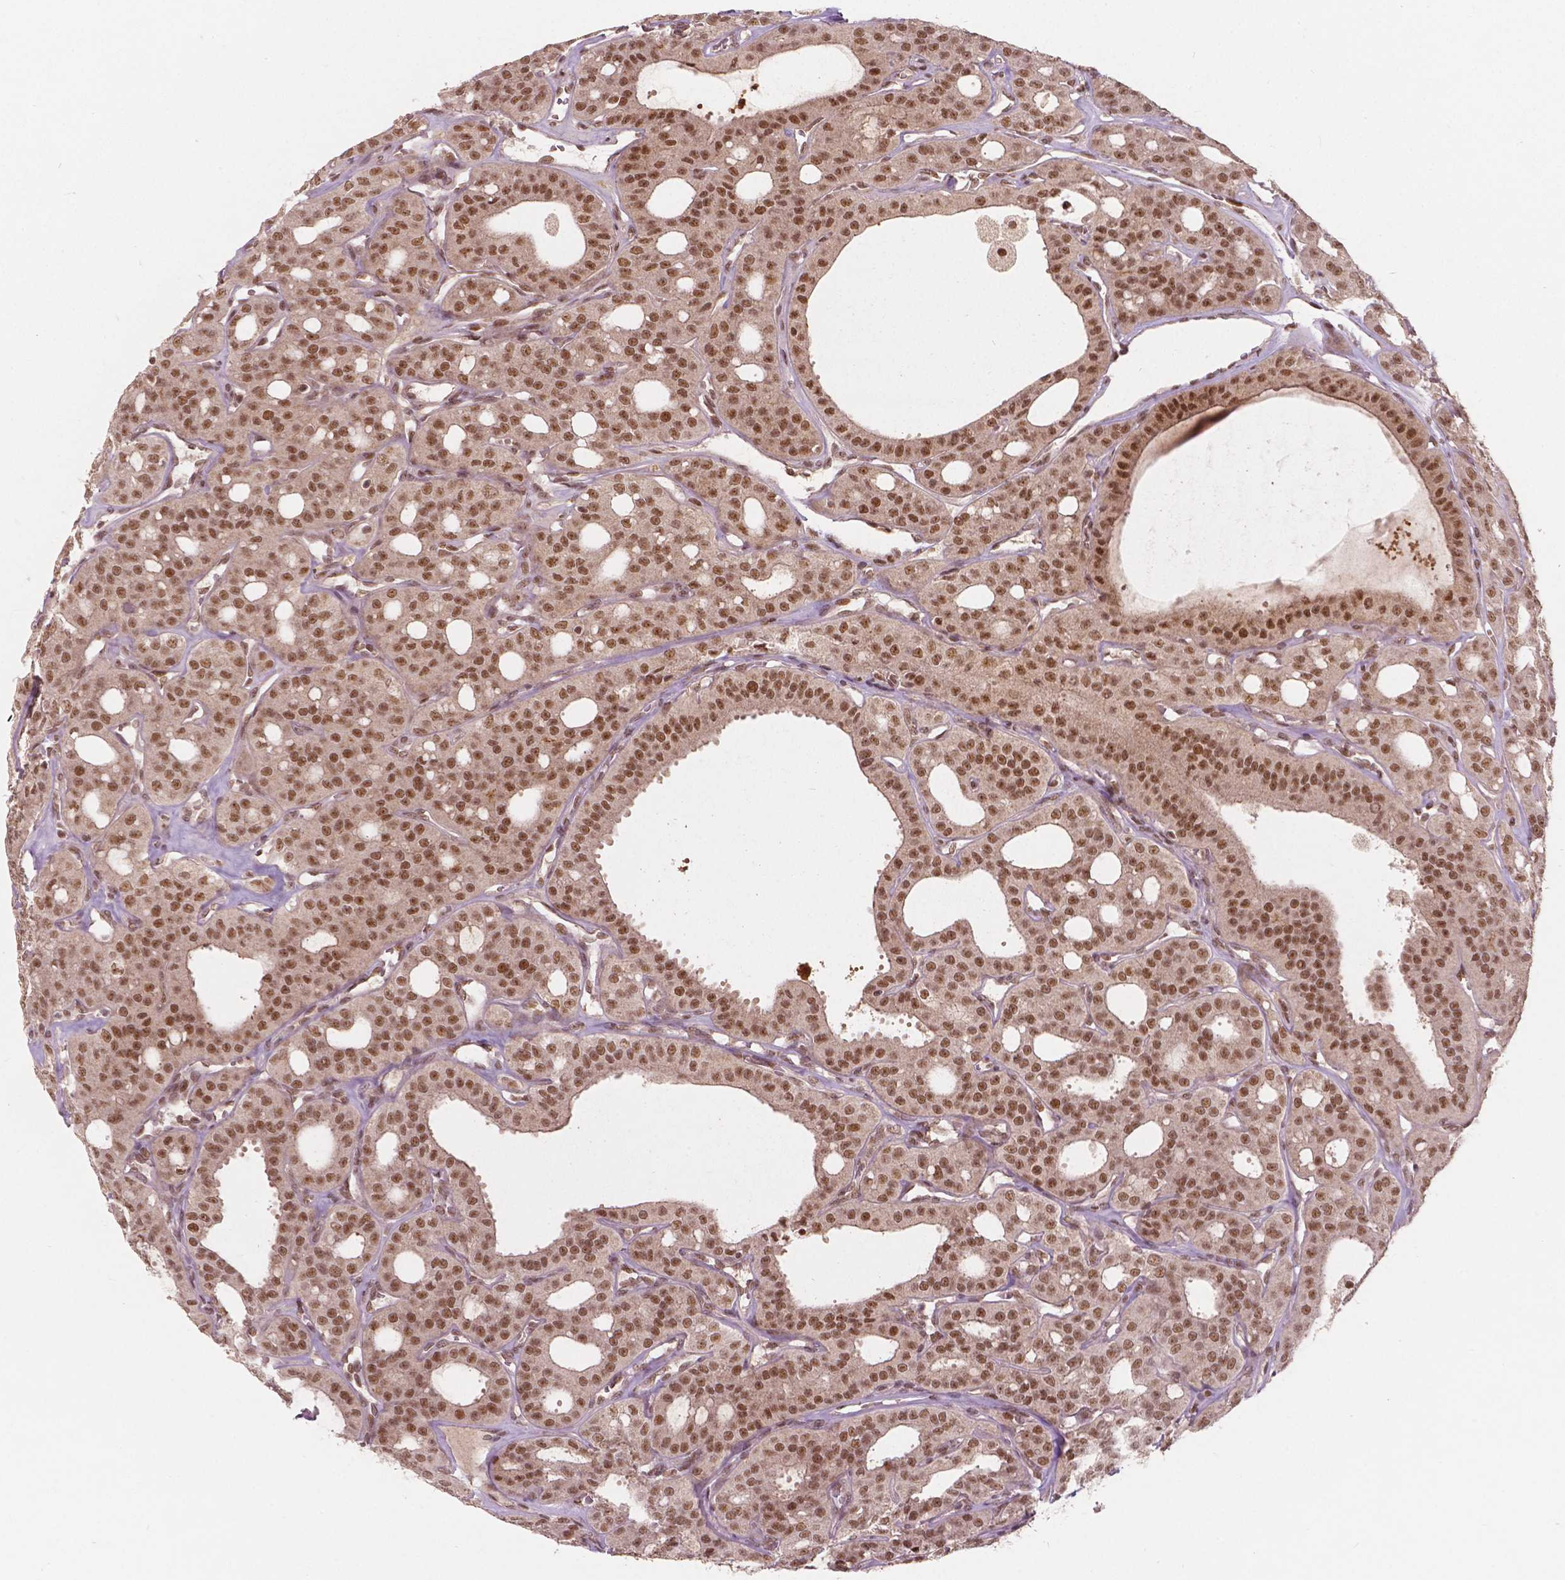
{"staining": {"intensity": "moderate", "quantity": ">75%", "location": "nuclear"}, "tissue": "thyroid cancer", "cell_type": "Tumor cells", "image_type": "cancer", "snomed": [{"axis": "morphology", "description": "Follicular adenoma carcinoma, NOS"}, {"axis": "topography", "description": "Thyroid gland"}], "caption": "Immunohistochemical staining of human thyroid cancer (follicular adenoma carcinoma) shows medium levels of moderate nuclear expression in about >75% of tumor cells.", "gene": "NSD2", "patient": {"sex": "male", "age": 75}}